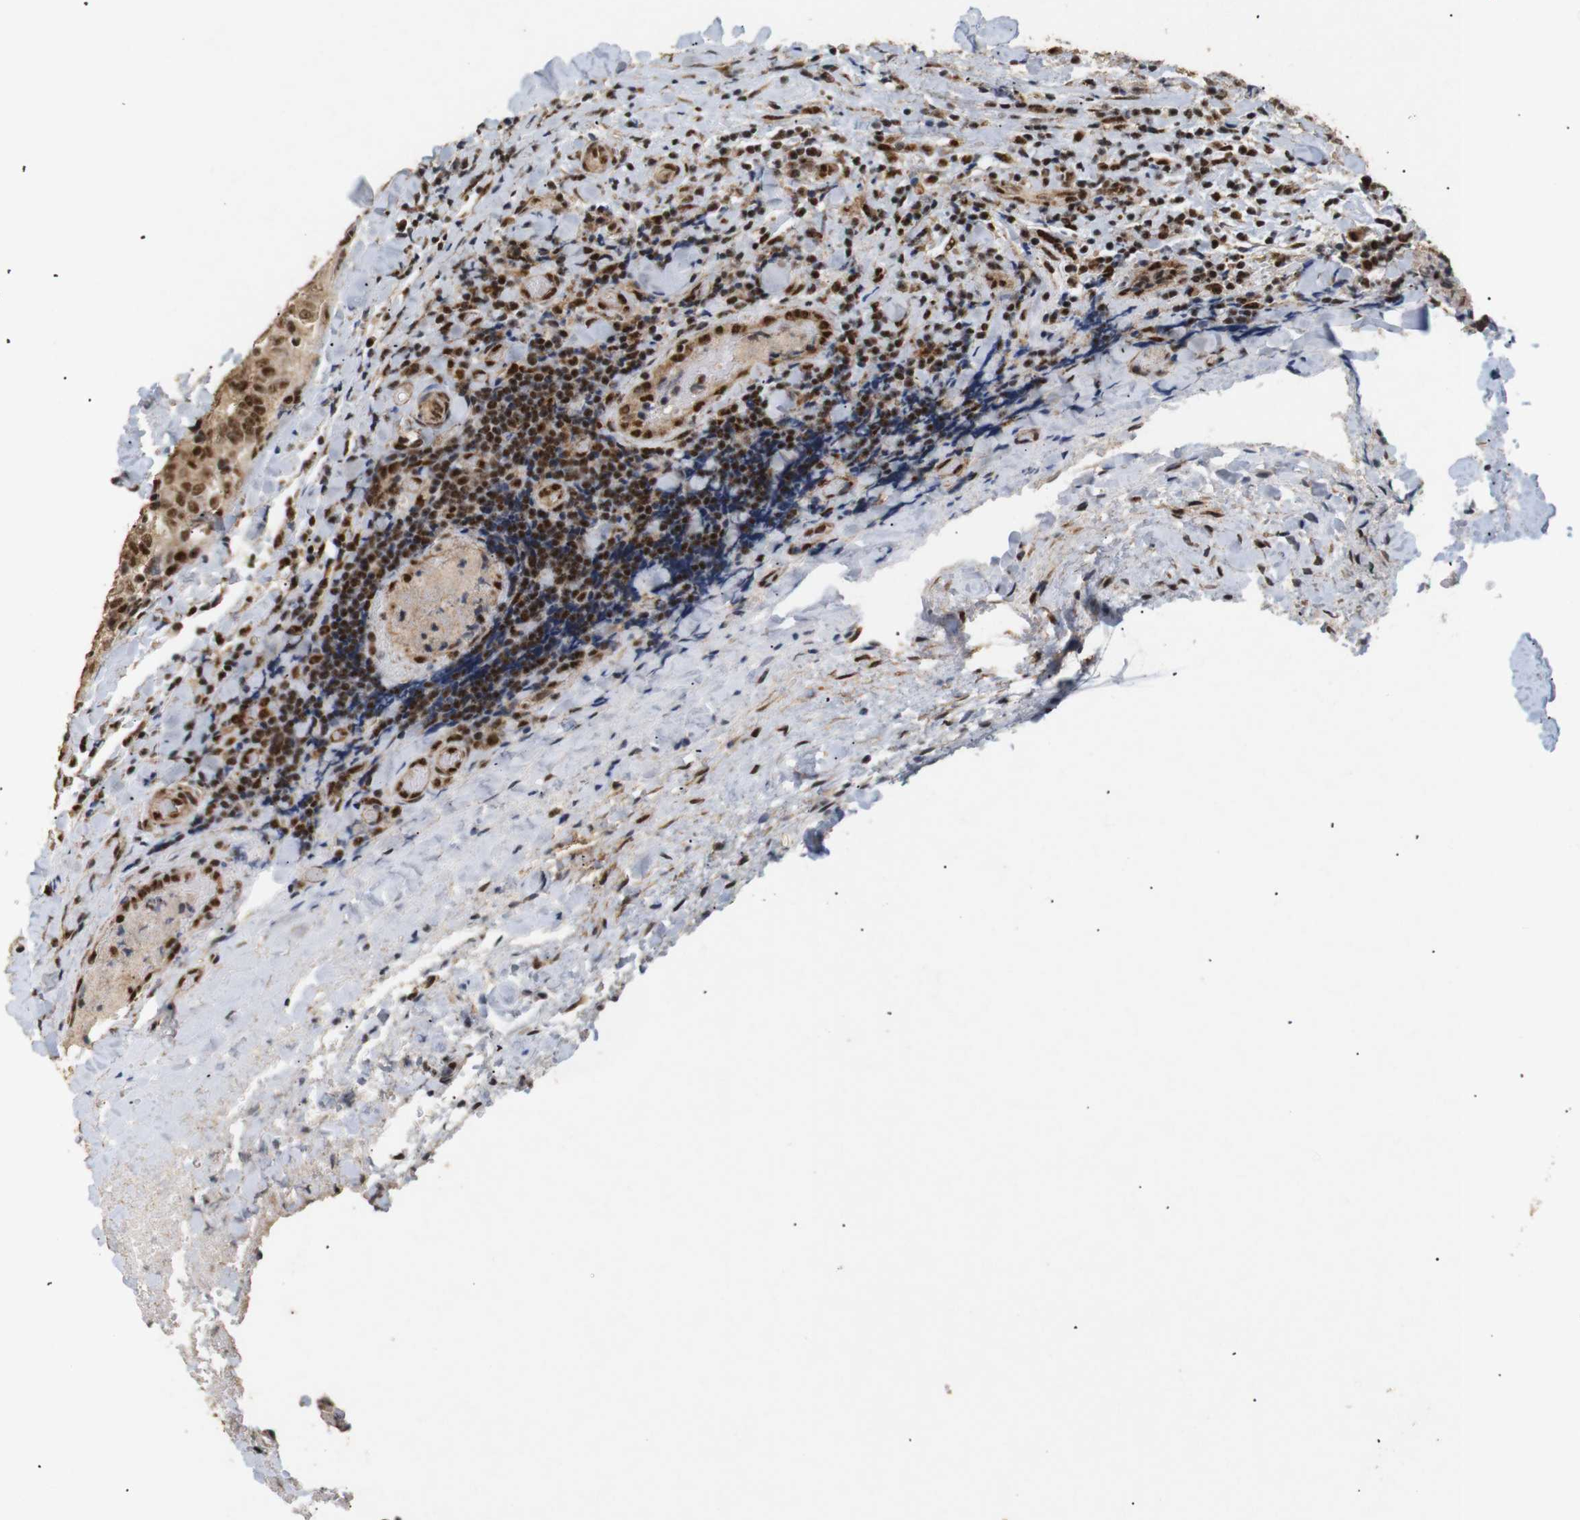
{"staining": {"intensity": "moderate", "quantity": ">75%", "location": "cytoplasmic/membranous,nuclear"}, "tissue": "thyroid cancer", "cell_type": "Tumor cells", "image_type": "cancer", "snomed": [{"axis": "morphology", "description": "Normal tissue, NOS"}, {"axis": "morphology", "description": "Papillary adenocarcinoma, NOS"}, {"axis": "topography", "description": "Thyroid gland"}], "caption": "DAB (3,3'-diaminobenzidine) immunohistochemical staining of human thyroid cancer (papillary adenocarcinoma) exhibits moderate cytoplasmic/membranous and nuclear protein staining in approximately >75% of tumor cells. (brown staining indicates protein expression, while blue staining denotes nuclei).", "gene": "PYM1", "patient": {"sex": "female", "age": 30}}